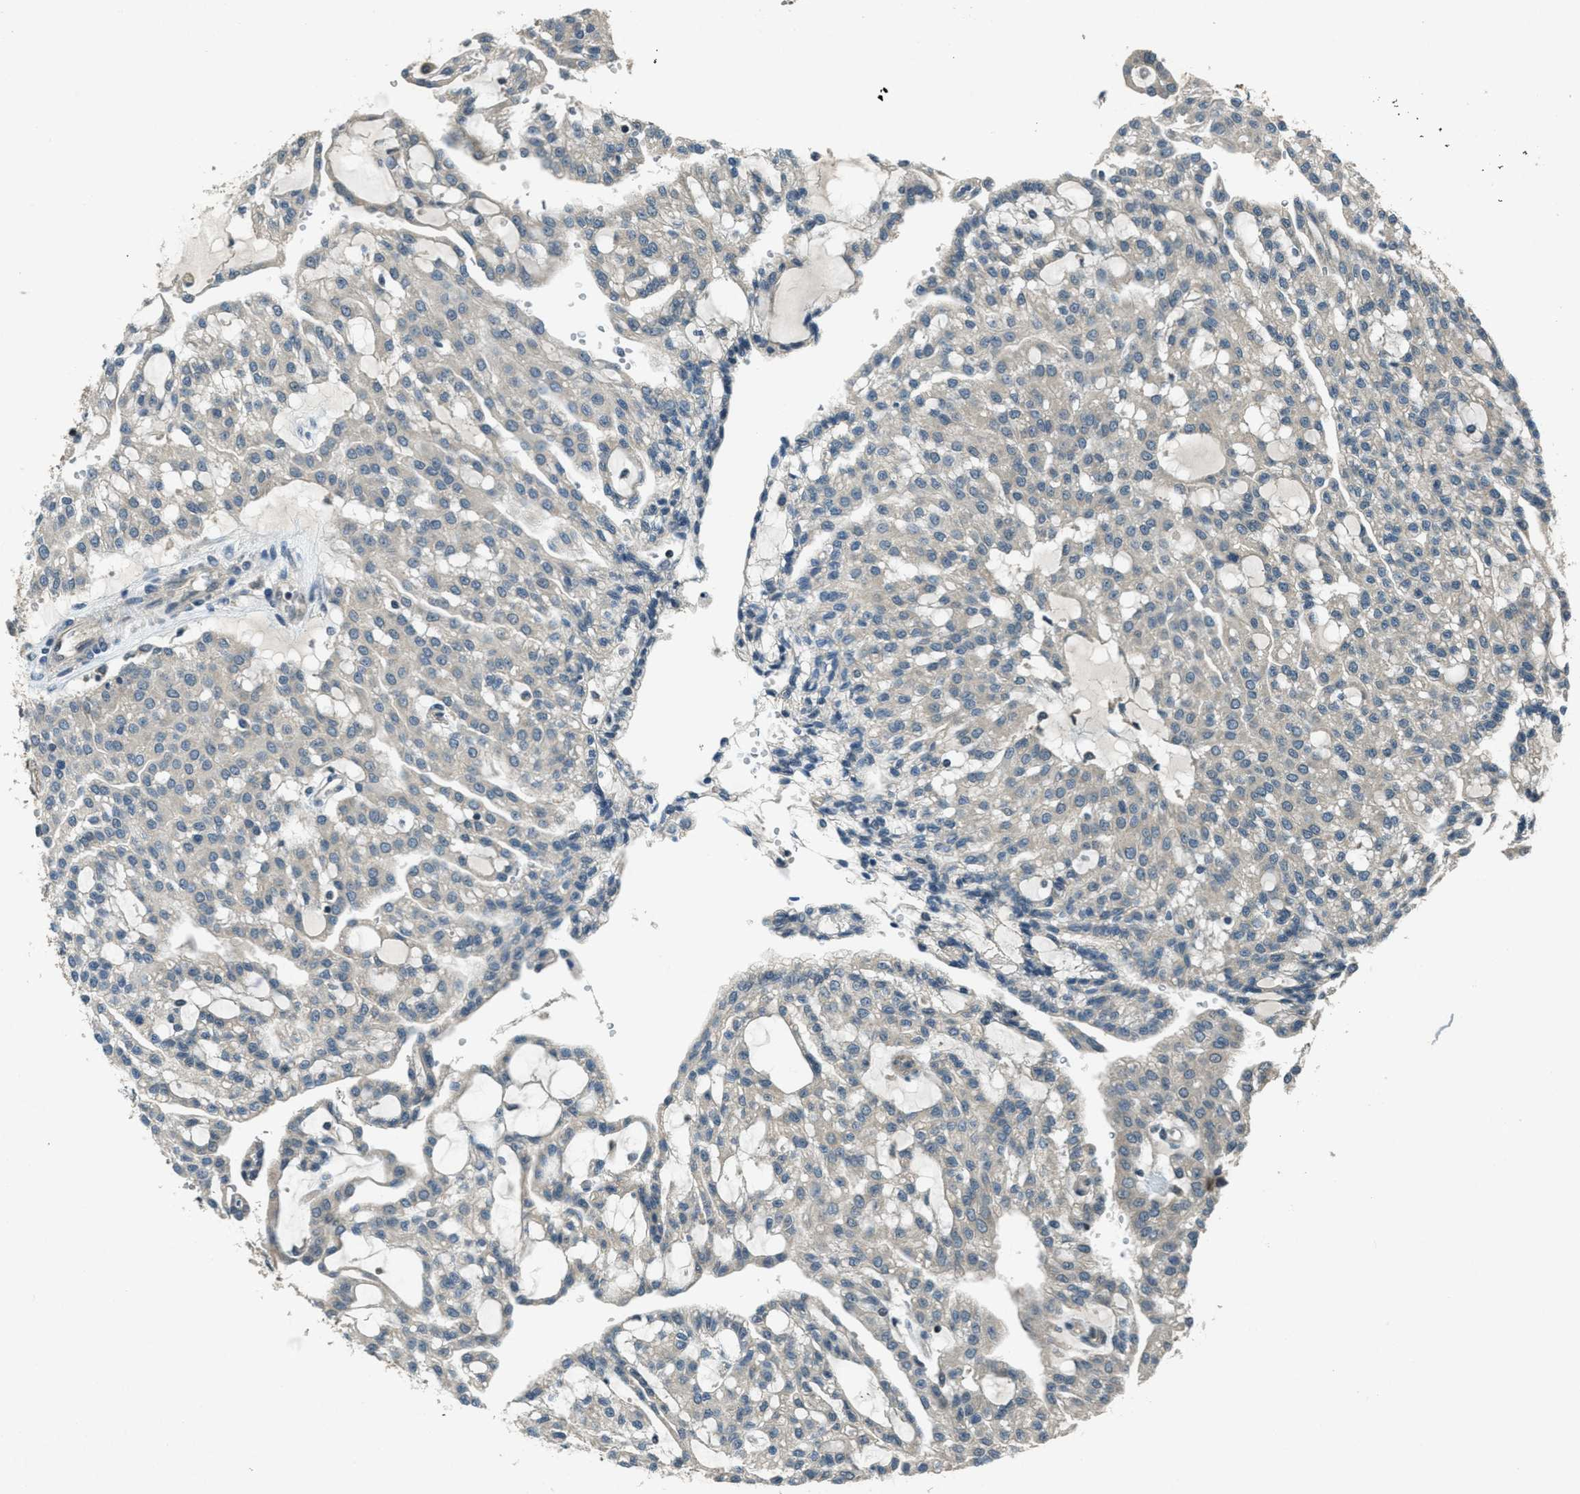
{"staining": {"intensity": "weak", "quantity": "<25%", "location": "cytoplasmic/membranous"}, "tissue": "renal cancer", "cell_type": "Tumor cells", "image_type": "cancer", "snomed": [{"axis": "morphology", "description": "Adenocarcinoma, NOS"}, {"axis": "topography", "description": "Kidney"}], "caption": "Immunohistochemistry (IHC) of human adenocarcinoma (renal) reveals no staining in tumor cells. The staining is performed using DAB (3,3'-diaminobenzidine) brown chromogen with nuclei counter-stained in using hematoxylin.", "gene": "DUSP6", "patient": {"sex": "male", "age": 63}}